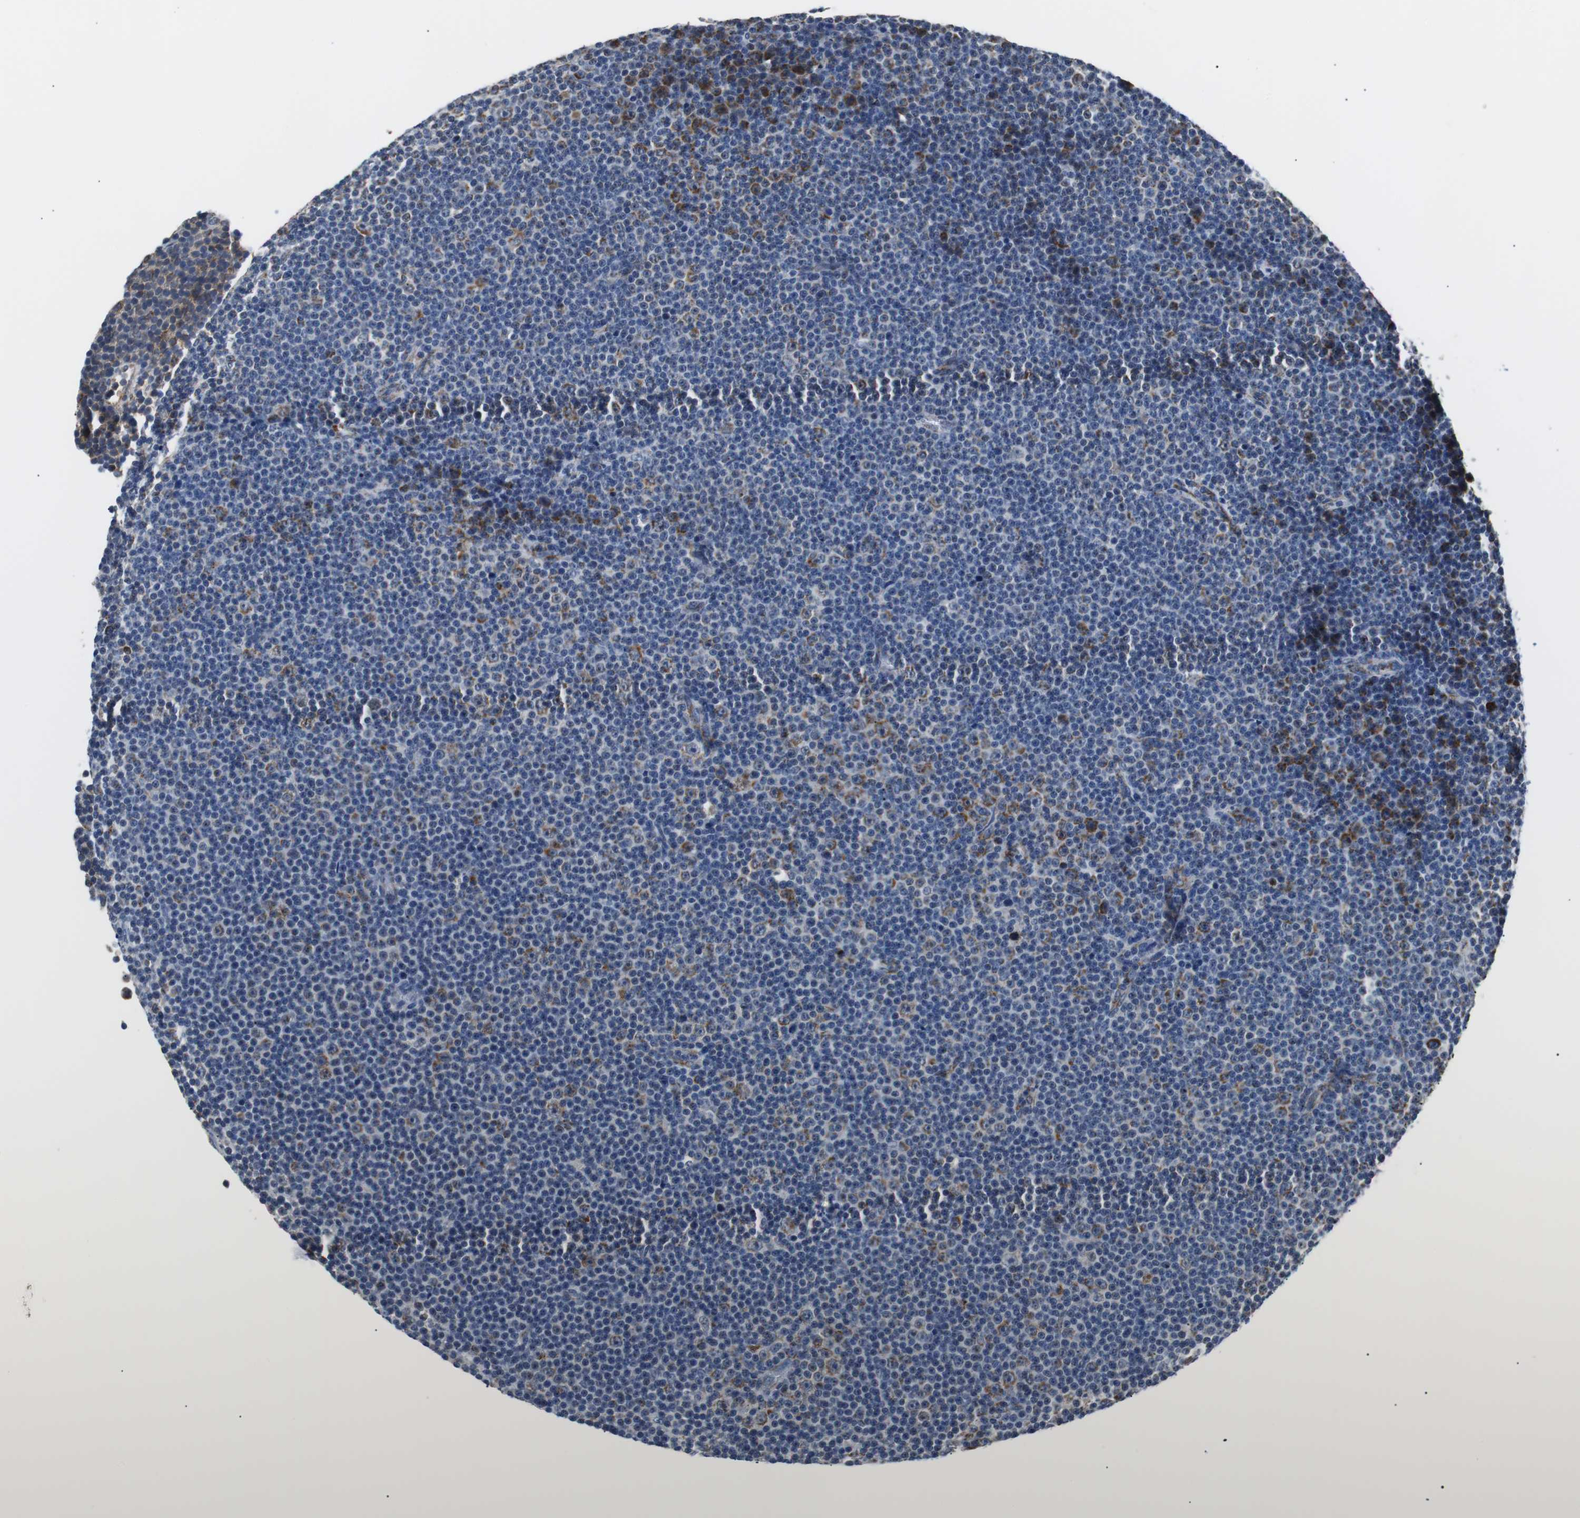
{"staining": {"intensity": "strong", "quantity": "25%-75%", "location": "cytoplasmic/membranous"}, "tissue": "lymphoma", "cell_type": "Tumor cells", "image_type": "cancer", "snomed": [{"axis": "morphology", "description": "Malignant lymphoma, non-Hodgkin's type, Low grade"}, {"axis": "topography", "description": "Lymph node"}], "caption": "Human lymphoma stained with a brown dye demonstrates strong cytoplasmic/membranous positive positivity in about 25%-75% of tumor cells.", "gene": "PITRM1", "patient": {"sex": "female", "age": 67}}